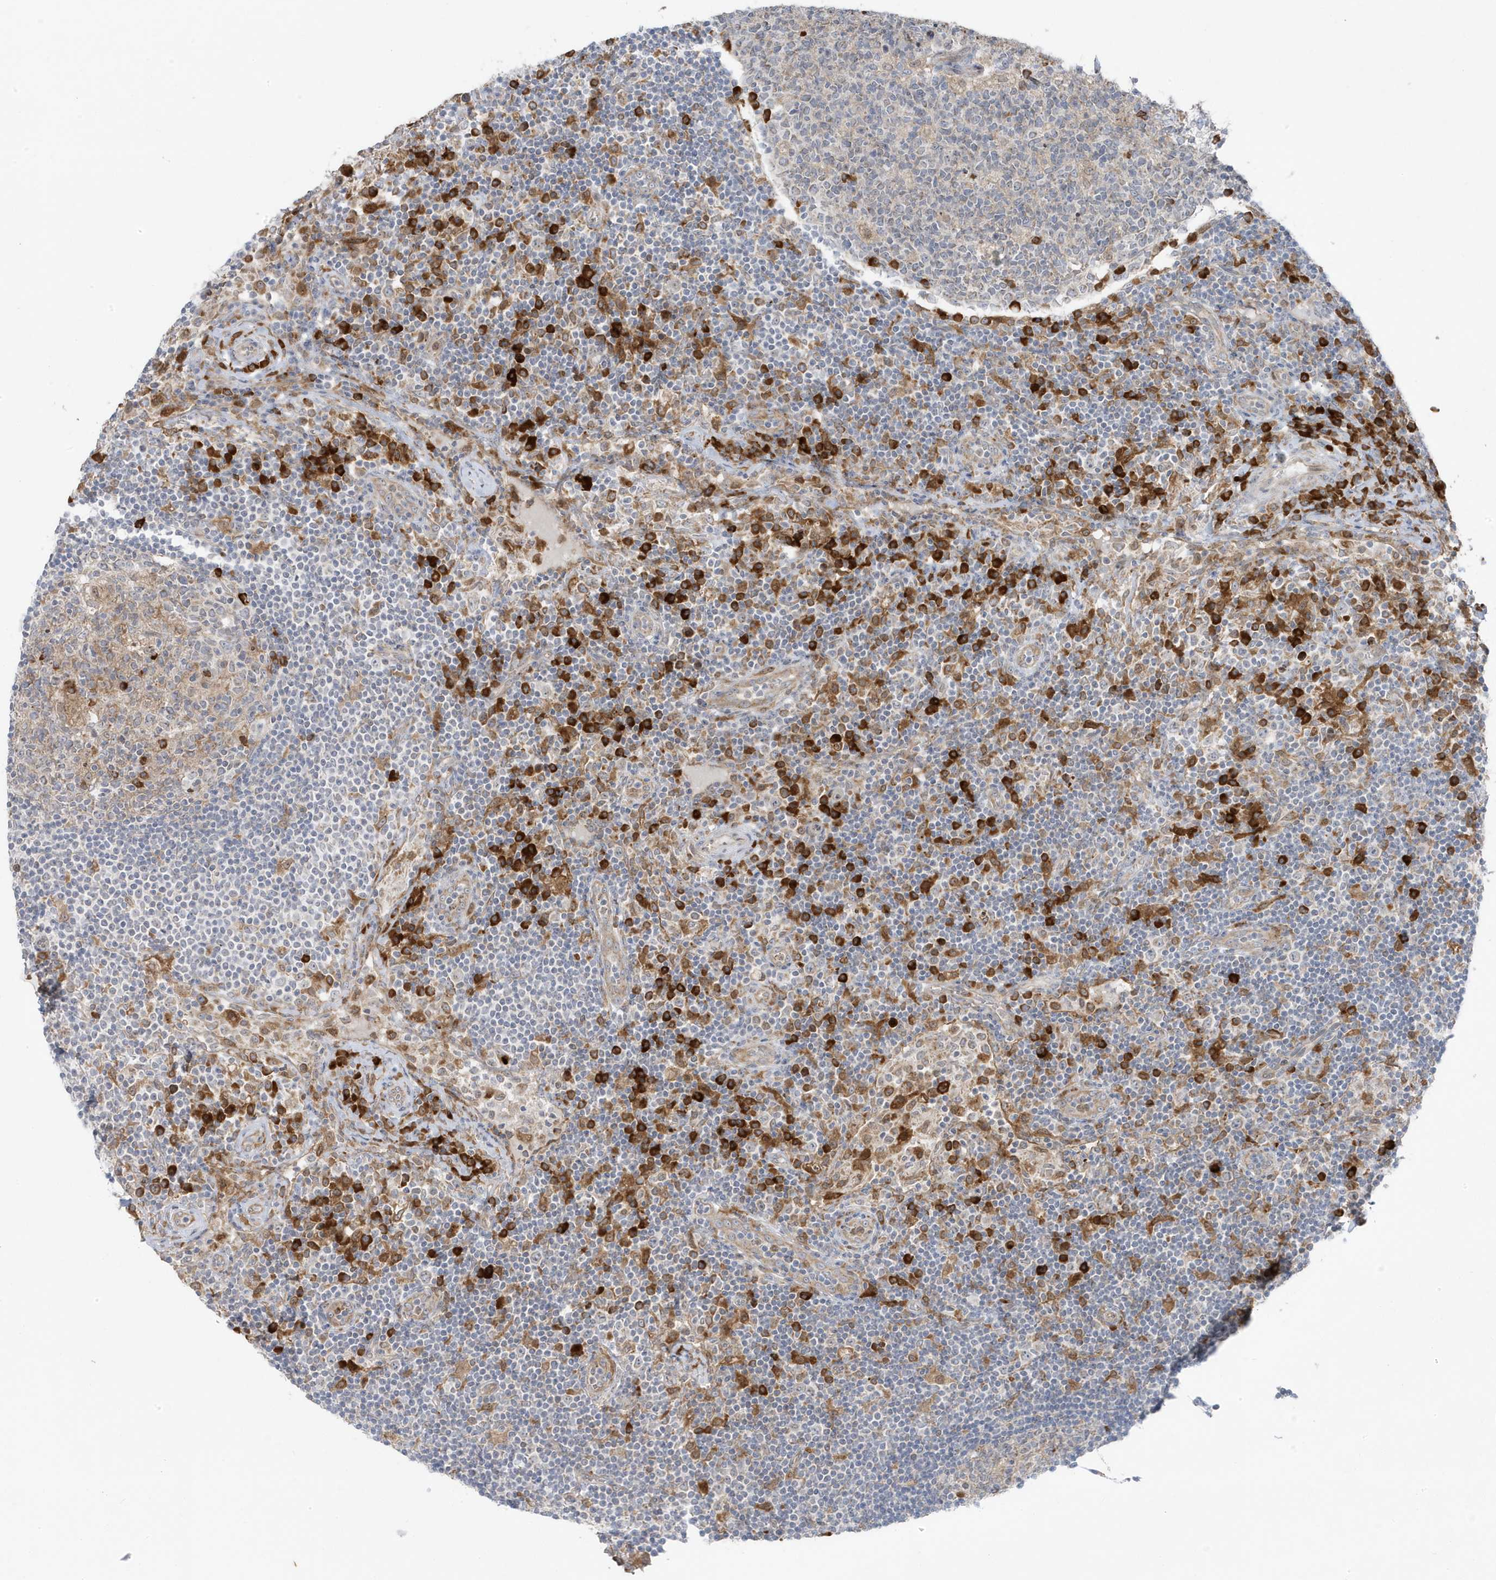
{"staining": {"intensity": "strong", "quantity": "<25%", "location": "cytoplasmic/membranous"}, "tissue": "lymph node", "cell_type": "Germinal center cells", "image_type": "normal", "snomed": [{"axis": "morphology", "description": "Normal tissue, NOS"}, {"axis": "topography", "description": "Lymph node"}], "caption": "Brown immunohistochemical staining in benign lymph node demonstrates strong cytoplasmic/membranous expression in approximately <25% of germinal center cells.", "gene": "ZNF654", "patient": {"sex": "female", "age": 53}}